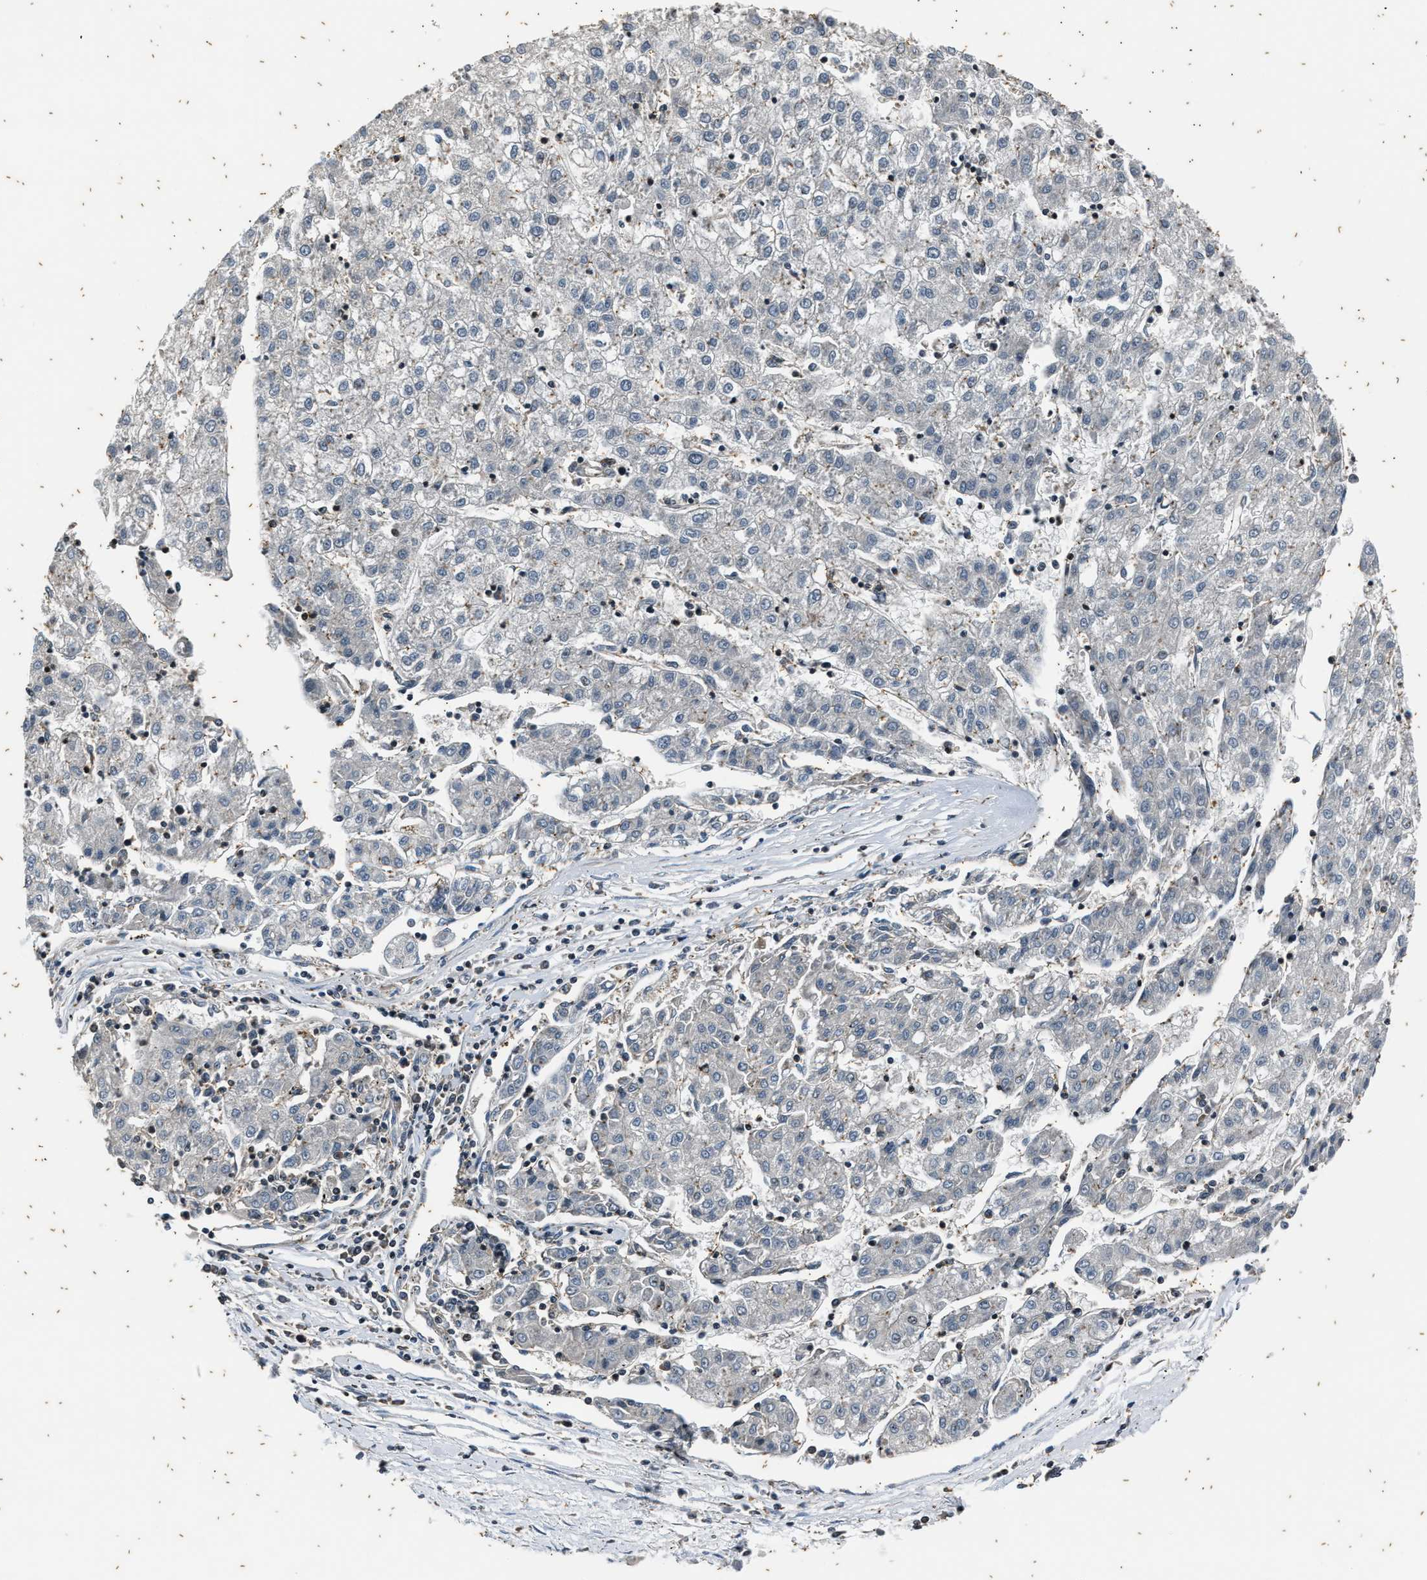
{"staining": {"intensity": "negative", "quantity": "none", "location": "none"}, "tissue": "liver cancer", "cell_type": "Tumor cells", "image_type": "cancer", "snomed": [{"axis": "morphology", "description": "Carcinoma, Hepatocellular, NOS"}, {"axis": "topography", "description": "Liver"}], "caption": "Immunohistochemical staining of liver hepatocellular carcinoma exhibits no significant positivity in tumor cells.", "gene": "PTPN7", "patient": {"sex": "male", "age": 72}}